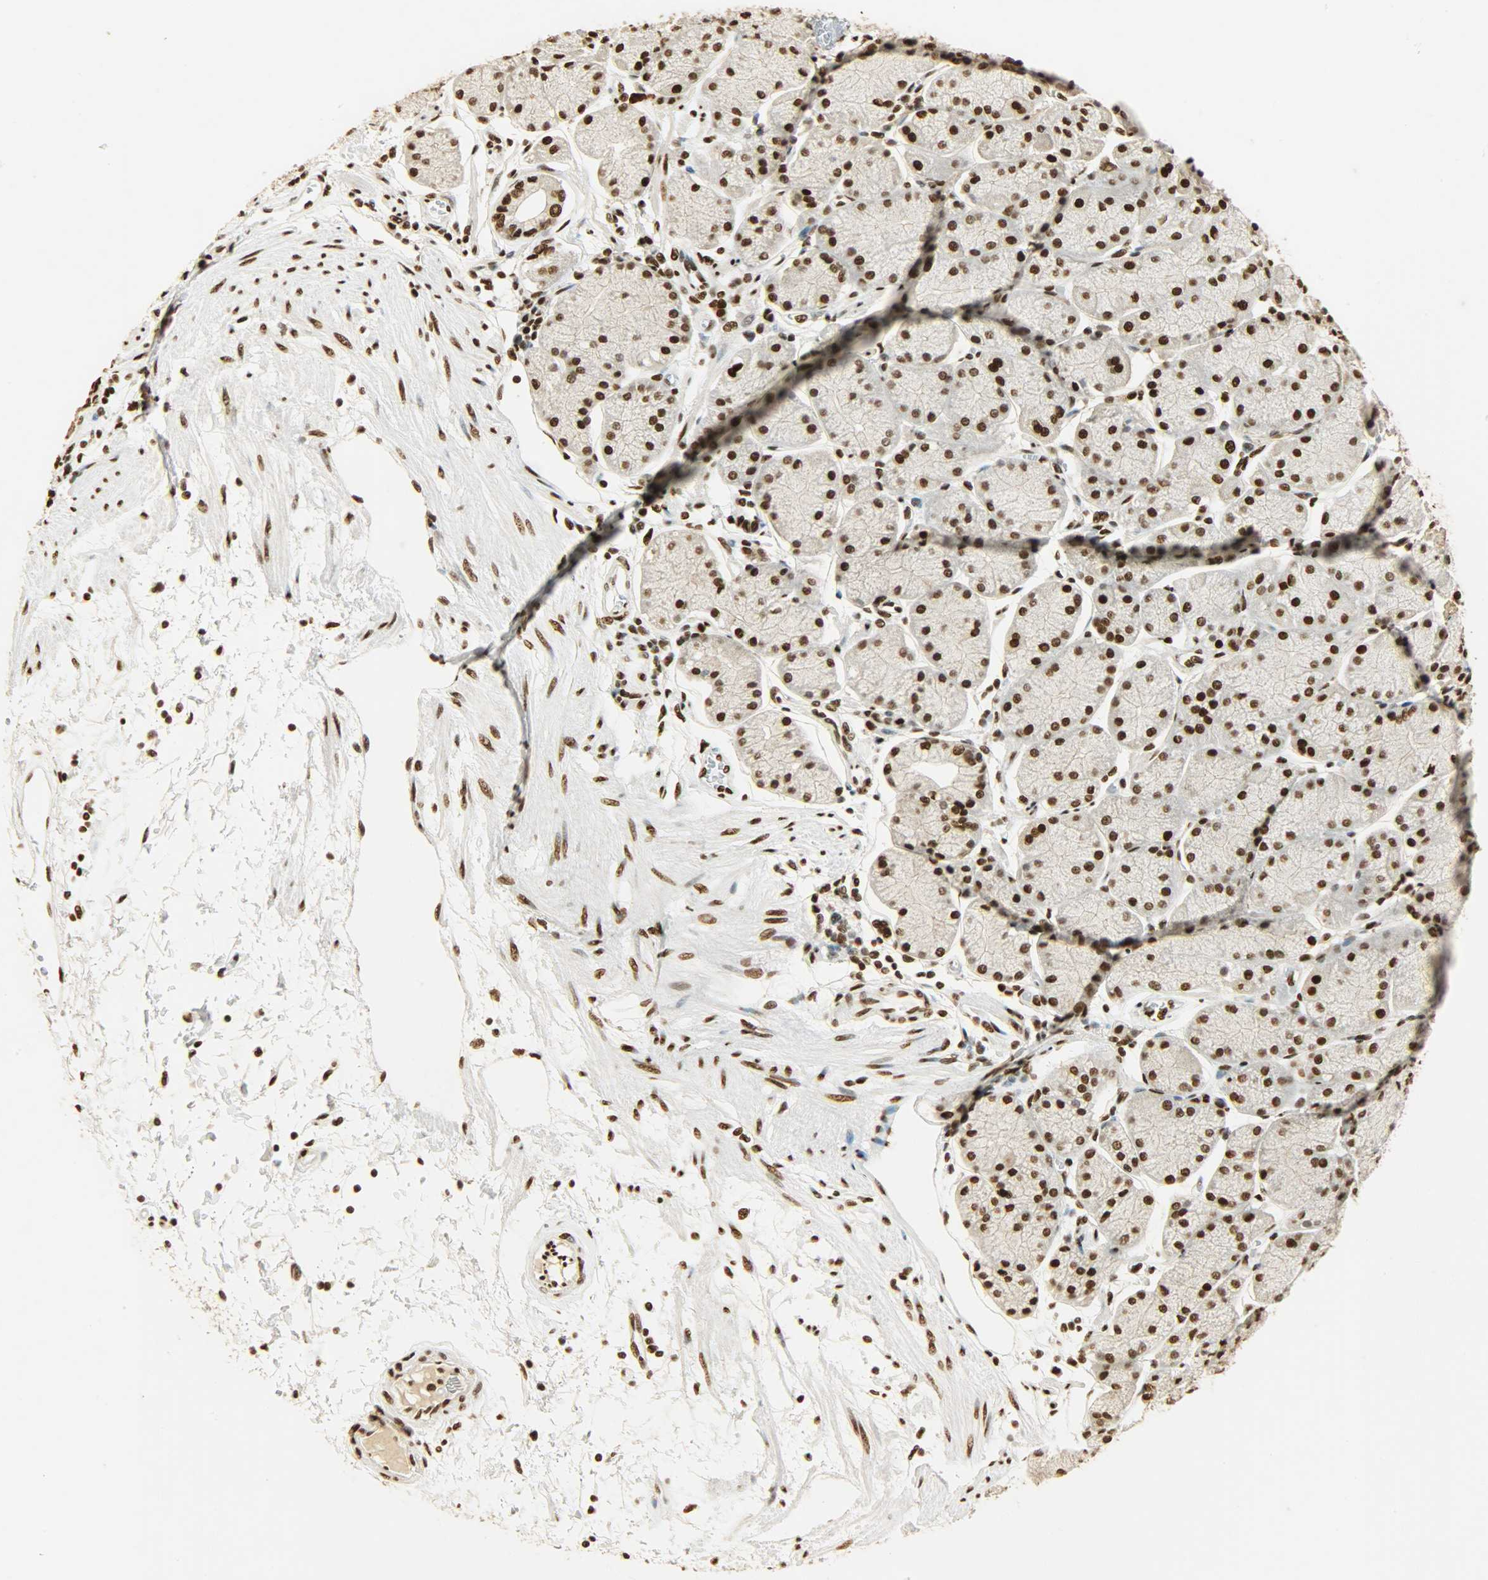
{"staining": {"intensity": "moderate", "quantity": ">75%", "location": "nuclear"}, "tissue": "stomach", "cell_type": "Glandular cells", "image_type": "normal", "snomed": [{"axis": "morphology", "description": "Normal tissue, NOS"}, {"axis": "topography", "description": "Stomach, upper"}, {"axis": "topography", "description": "Stomach"}], "caption": "Immunohistochemical staining of benign human stomach shows >75% levels of moderate nuclear protein staining in approximately >75% of glandular cells.", "gene": "KHDRBS1", "patient": {"sex": "male", "age": 76}}